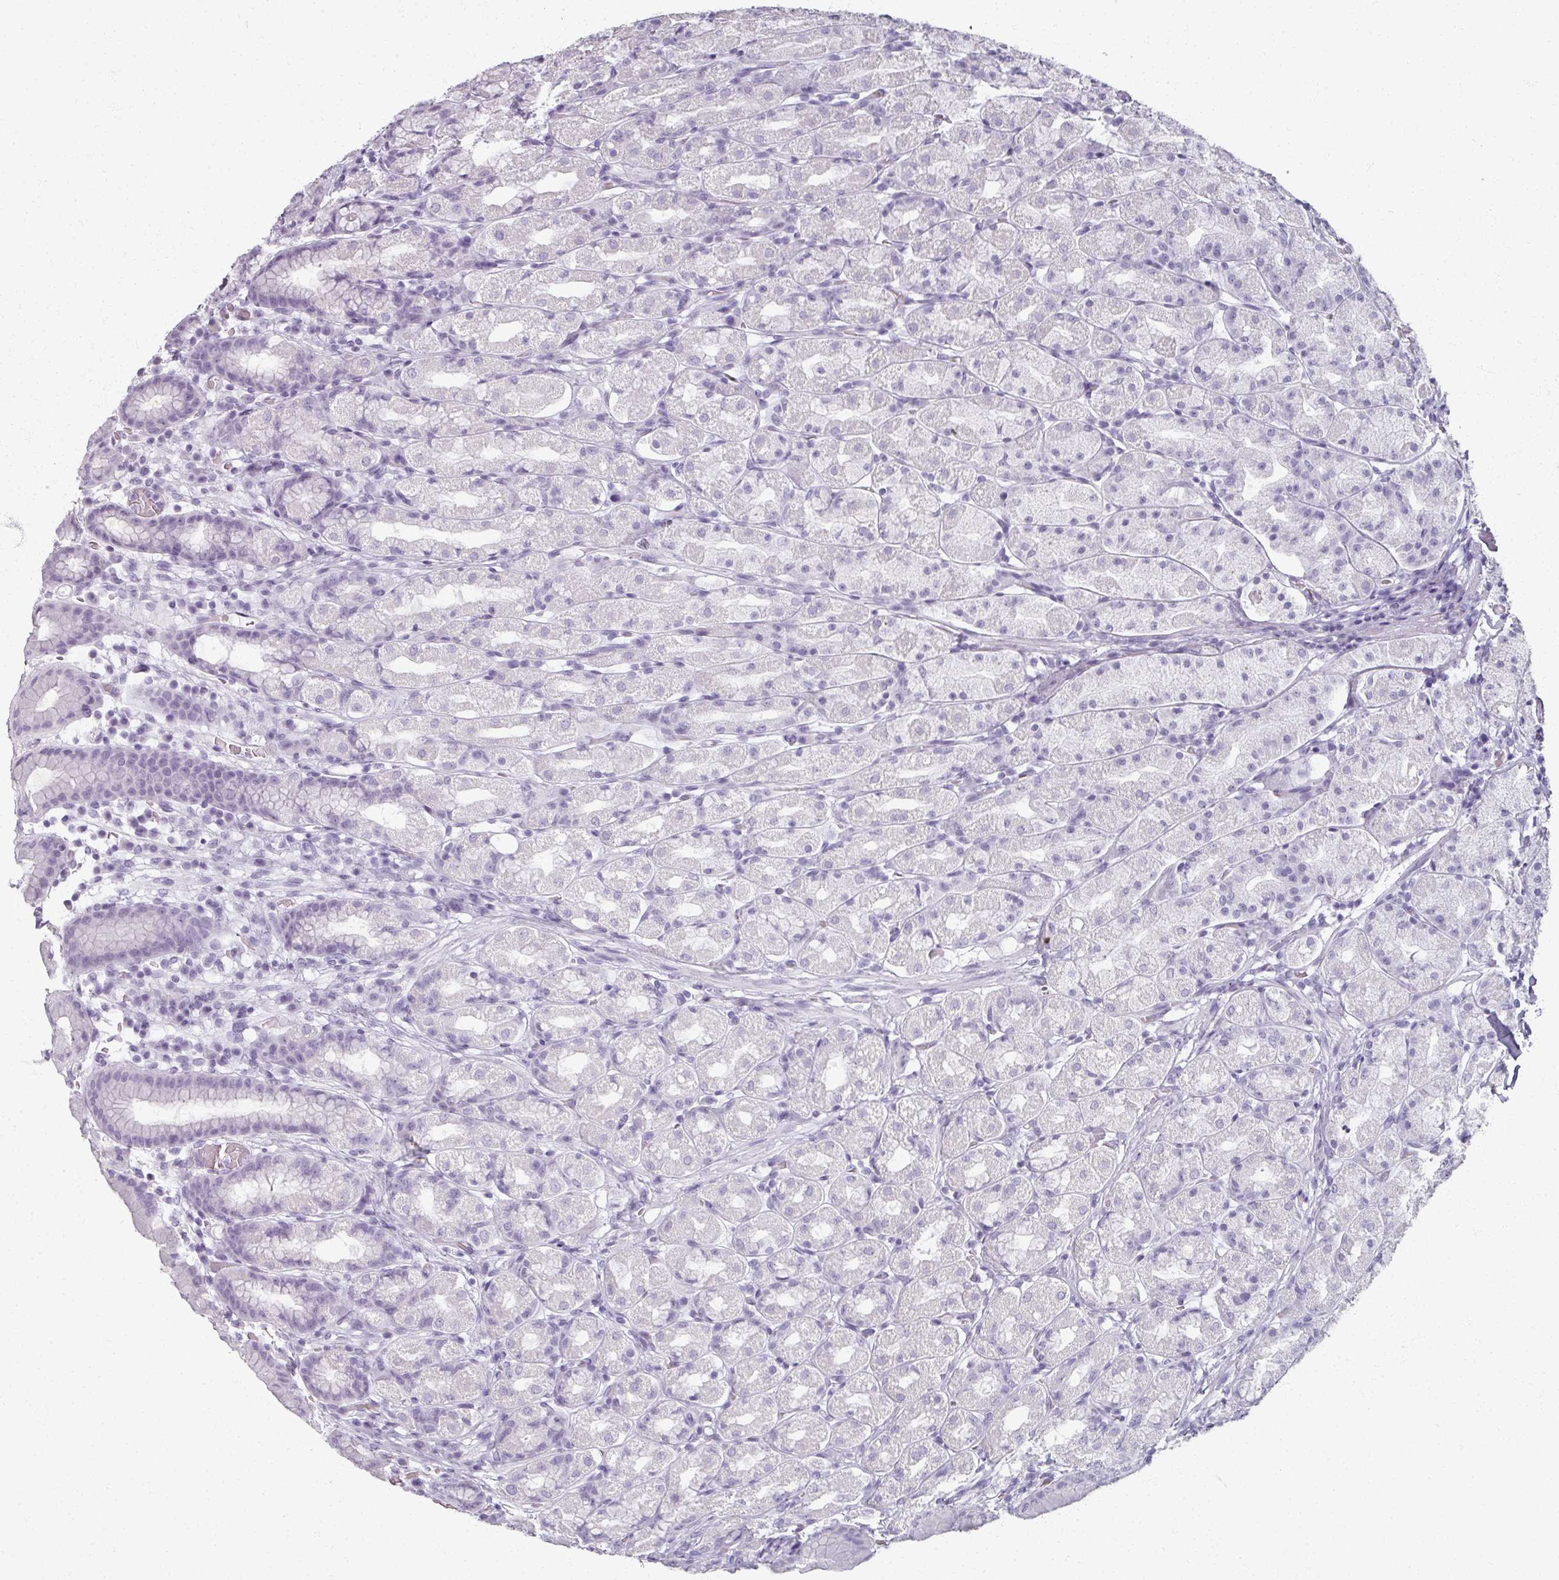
{"staining": {"intensity": "moderate", "quantity": "<25%", "location": "cytoplasmic/membranous"}, "tissue": "stomach", "cell_type": "Glandular cells", "image_type": "normal", "snomed": [{"axis": "morphology", "description": "Normal tissue, NOS"}, {"axis": "topography", "description": "Stomach, upper"}, {"axis": "topography", "description": "Stomach"}], "caption": "This image reveals unremarkable stomach stained with IHC to label a protein in brown. The cytoplasmic/membranous of glandular cells show moderate positivity for the protein. Nuclei are counter-stained blue.", "gene": "REG3A", "patient": {"sex": "male", "age": 68}}